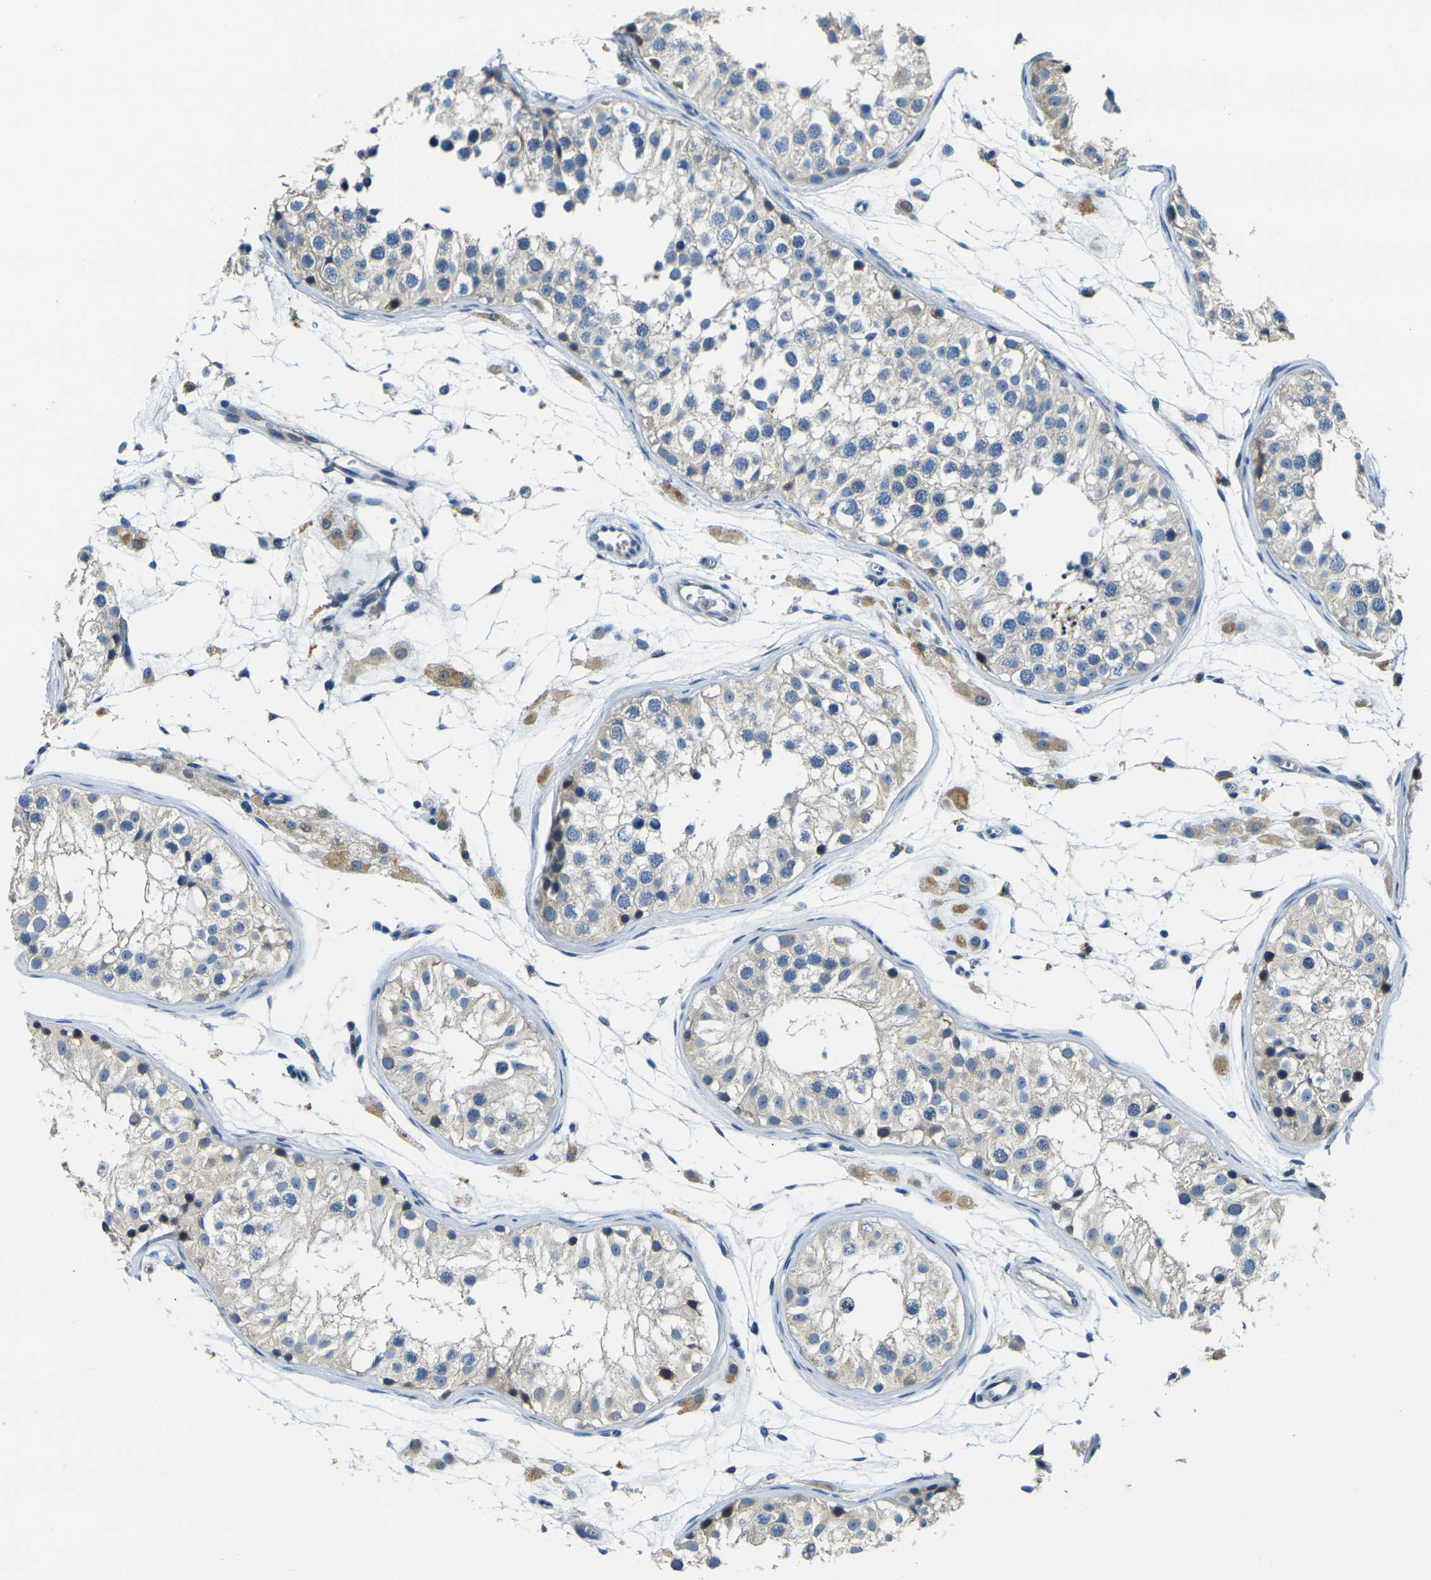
{"staining": {"intensity": "weak", "quantity": "<25%", "location": "cytoplasmic/membranous"}, "tissue": "testis", "cell_type": "Cells in seminiferous ducts", "image_type": "normal", "snomed": [{"axis": "morphology", "description": "Normal tissue, NOS"}, {"axis": "morphology", "description": "Adenocarcinoma, metastatic, NOS"}, {"axis": "topography", "description": "Testis"}], "caption": "A high-resolution histopathology image shows immunohistochemistry staining of unremarkable testis, which reveals no significant positivity in cells in seminiferous ducts. (DAB immunohistochemistry with hematoxylin counter stain).", "gene": "SHISAL2B", "patient": {"sex": "male", "age": 26}}